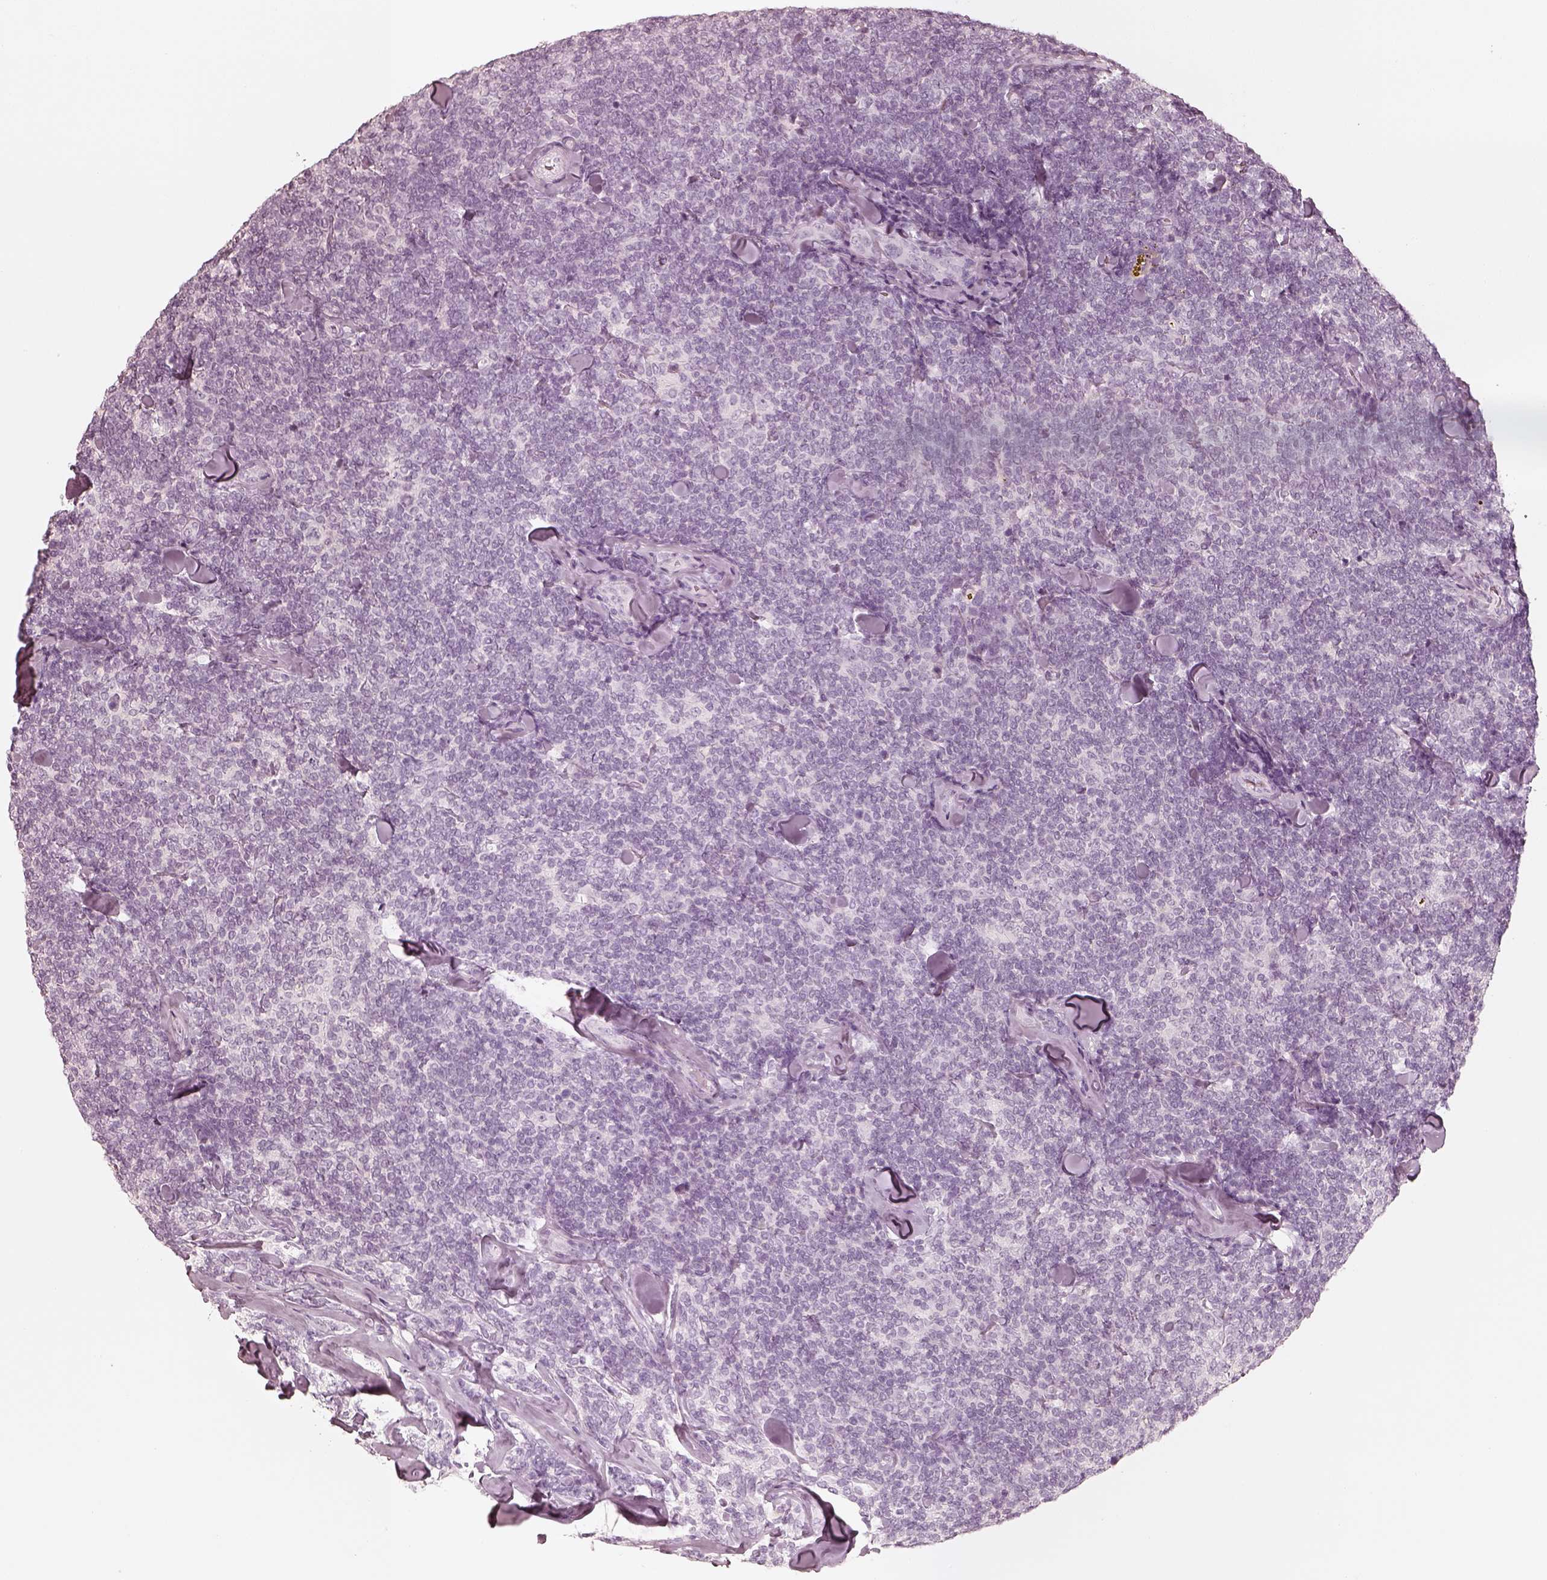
{"staining": {"intensity": "negative", "quantity": "none", "location": "none"}, "tissue": "lymphoma", "cell_type": "Tumor cells", "image_type": "cancer", "snomed": [{"axis": "morphology", "description": "Malignant lymphoma, non-Hodgkin's type, Low grade"}, {"axis": "topography", "description": "Lymph node"}], "caption": "Immunohistochemical staining of lymphoma reveals no significant positivity in tumor cells.", "gene": "KRT72", "patient": {"sex": "female", "age": 56}}